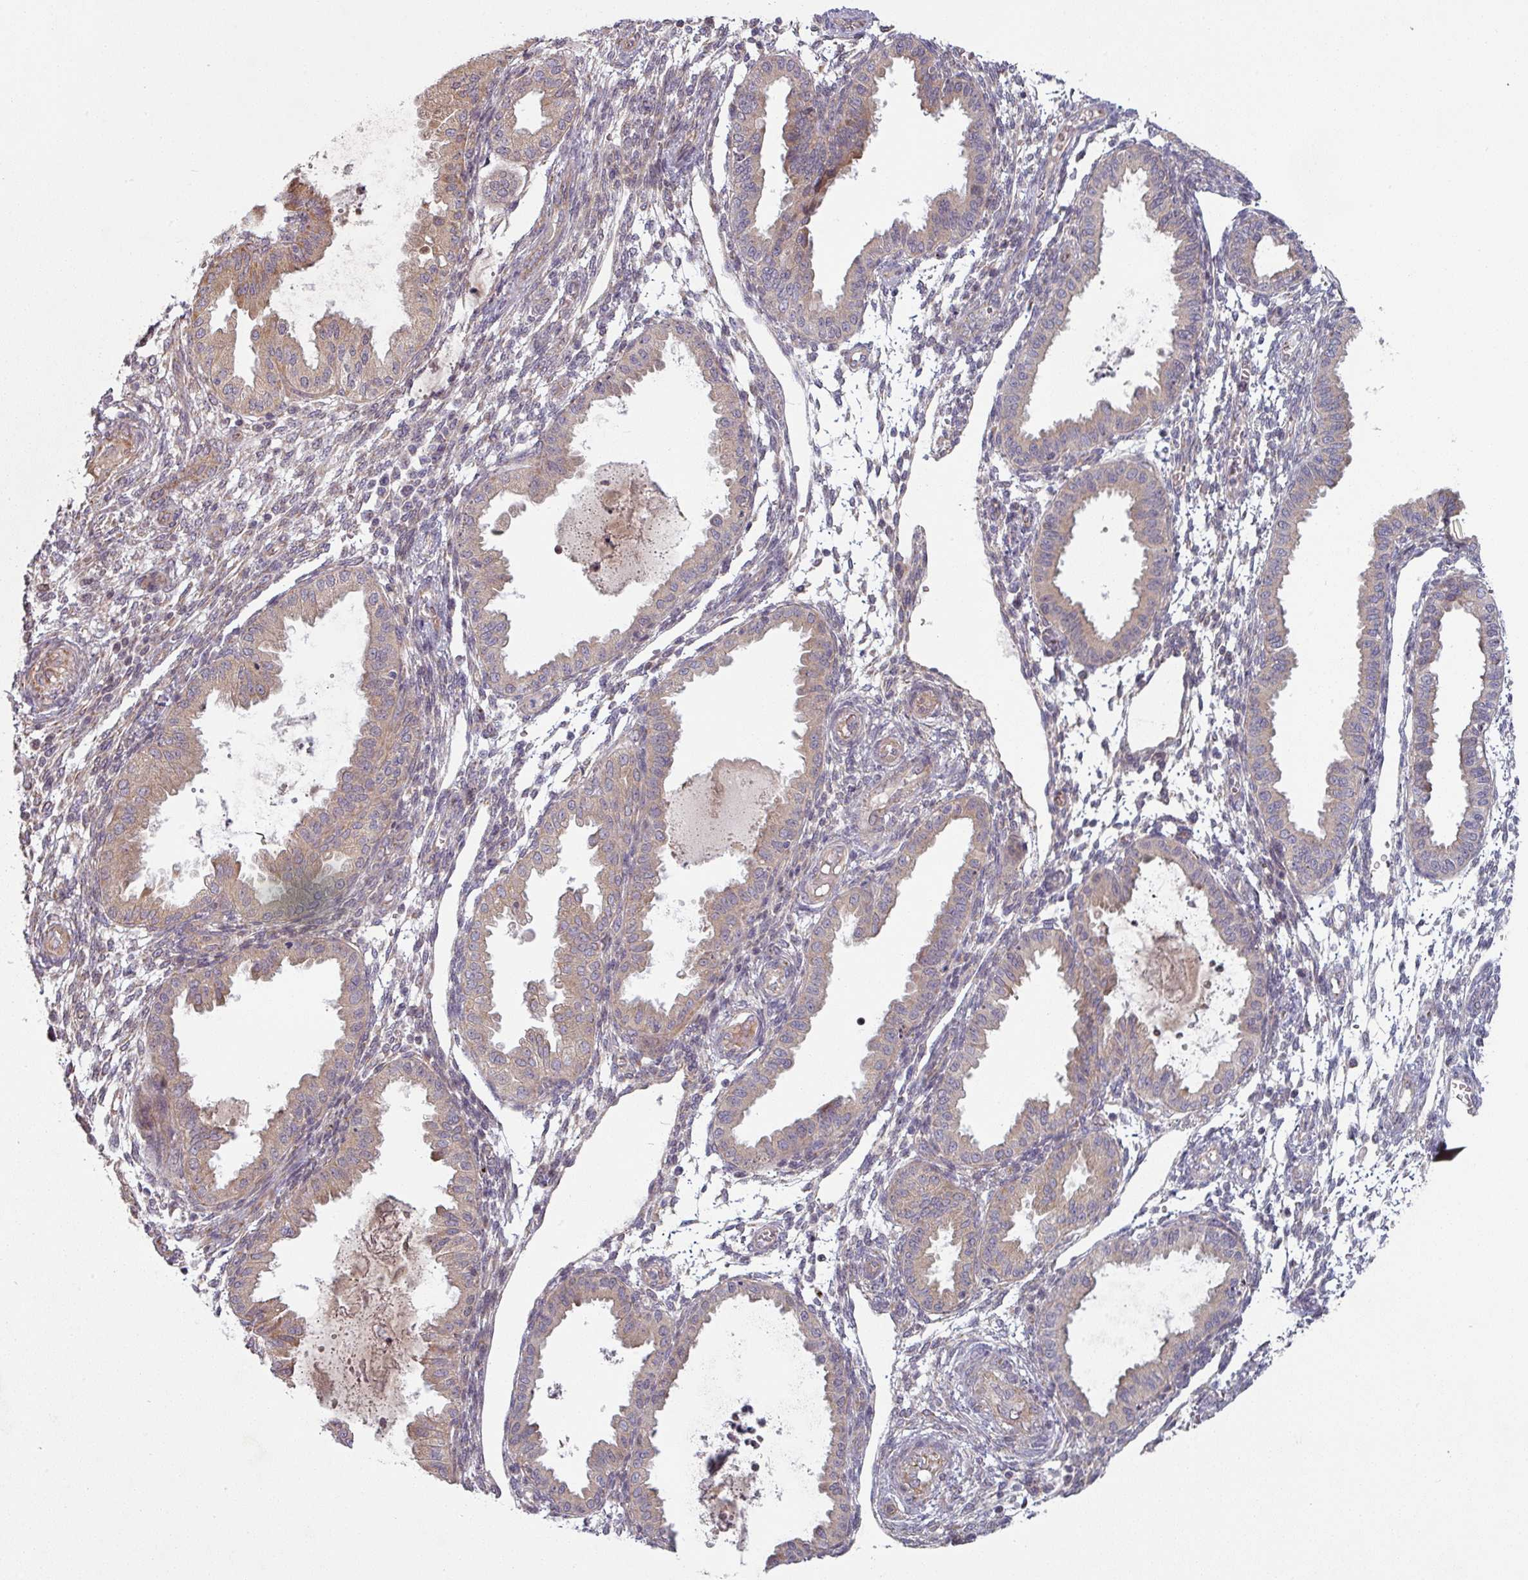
{"staining": {"intensity": "negative", "quantity": "none", "location": "none"}, "tissue": "endometrium", "cell_type": "Cells in endometrial stroma", "image_type": "normal", "snomed": [{"axis": "morphology", "description": "Normal tissue, NOS"}, {"axis": "topography", "description": "Endometrium"}], "caption": "Immunohistochemical staining of normal endometrium exhibits no significant staining in cells in endometrial stroma.", "gene": "PLEKHJ1", "patient": {"sex": "female", "age": 33}}